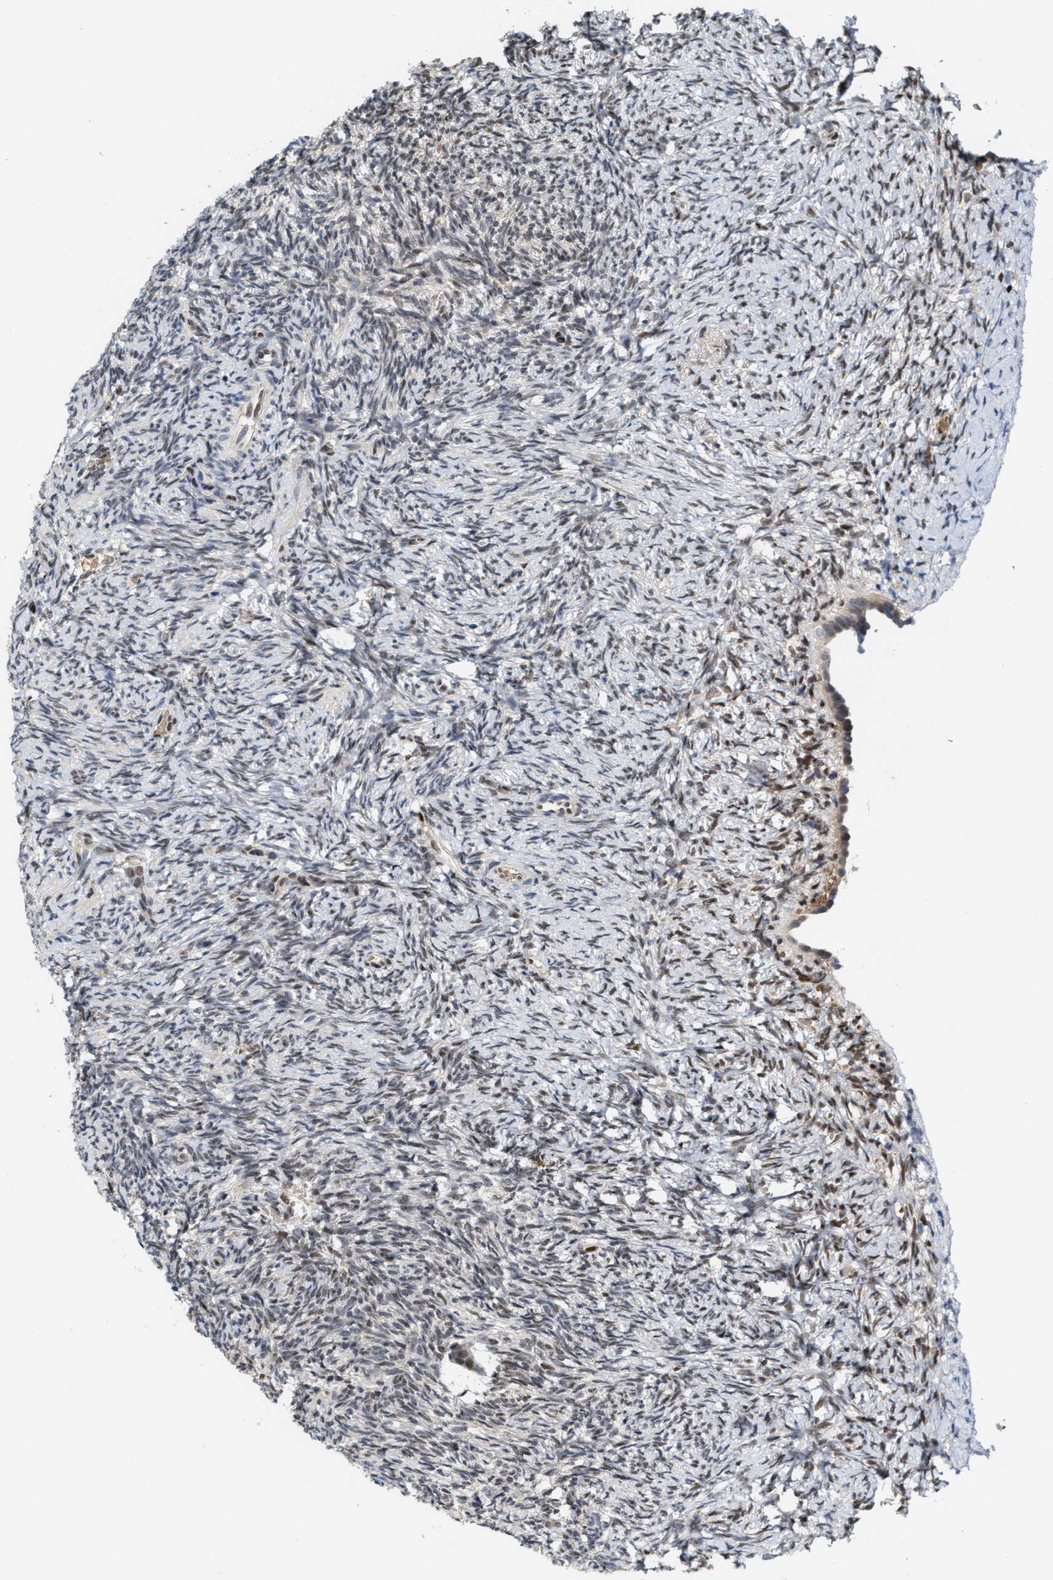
{"staining": {"intensity": "weak", "quantity": "<25%", "location": "nuclear"}, "tissue": "ovary", "cell_type": "Ovarian stroma cells", "image_type": "normal", "snomed": [{"axis": "morphology", "description": "Normal tissue, NOS"}, {"axis": "topography", "description": "Ovary"}], "caption": "This is an IHC histopathology image of benign ovary. There is no staining in ovarian stroma cells.", "gene": "TCF4", "patient": {"sex": "female", "age": 41}}